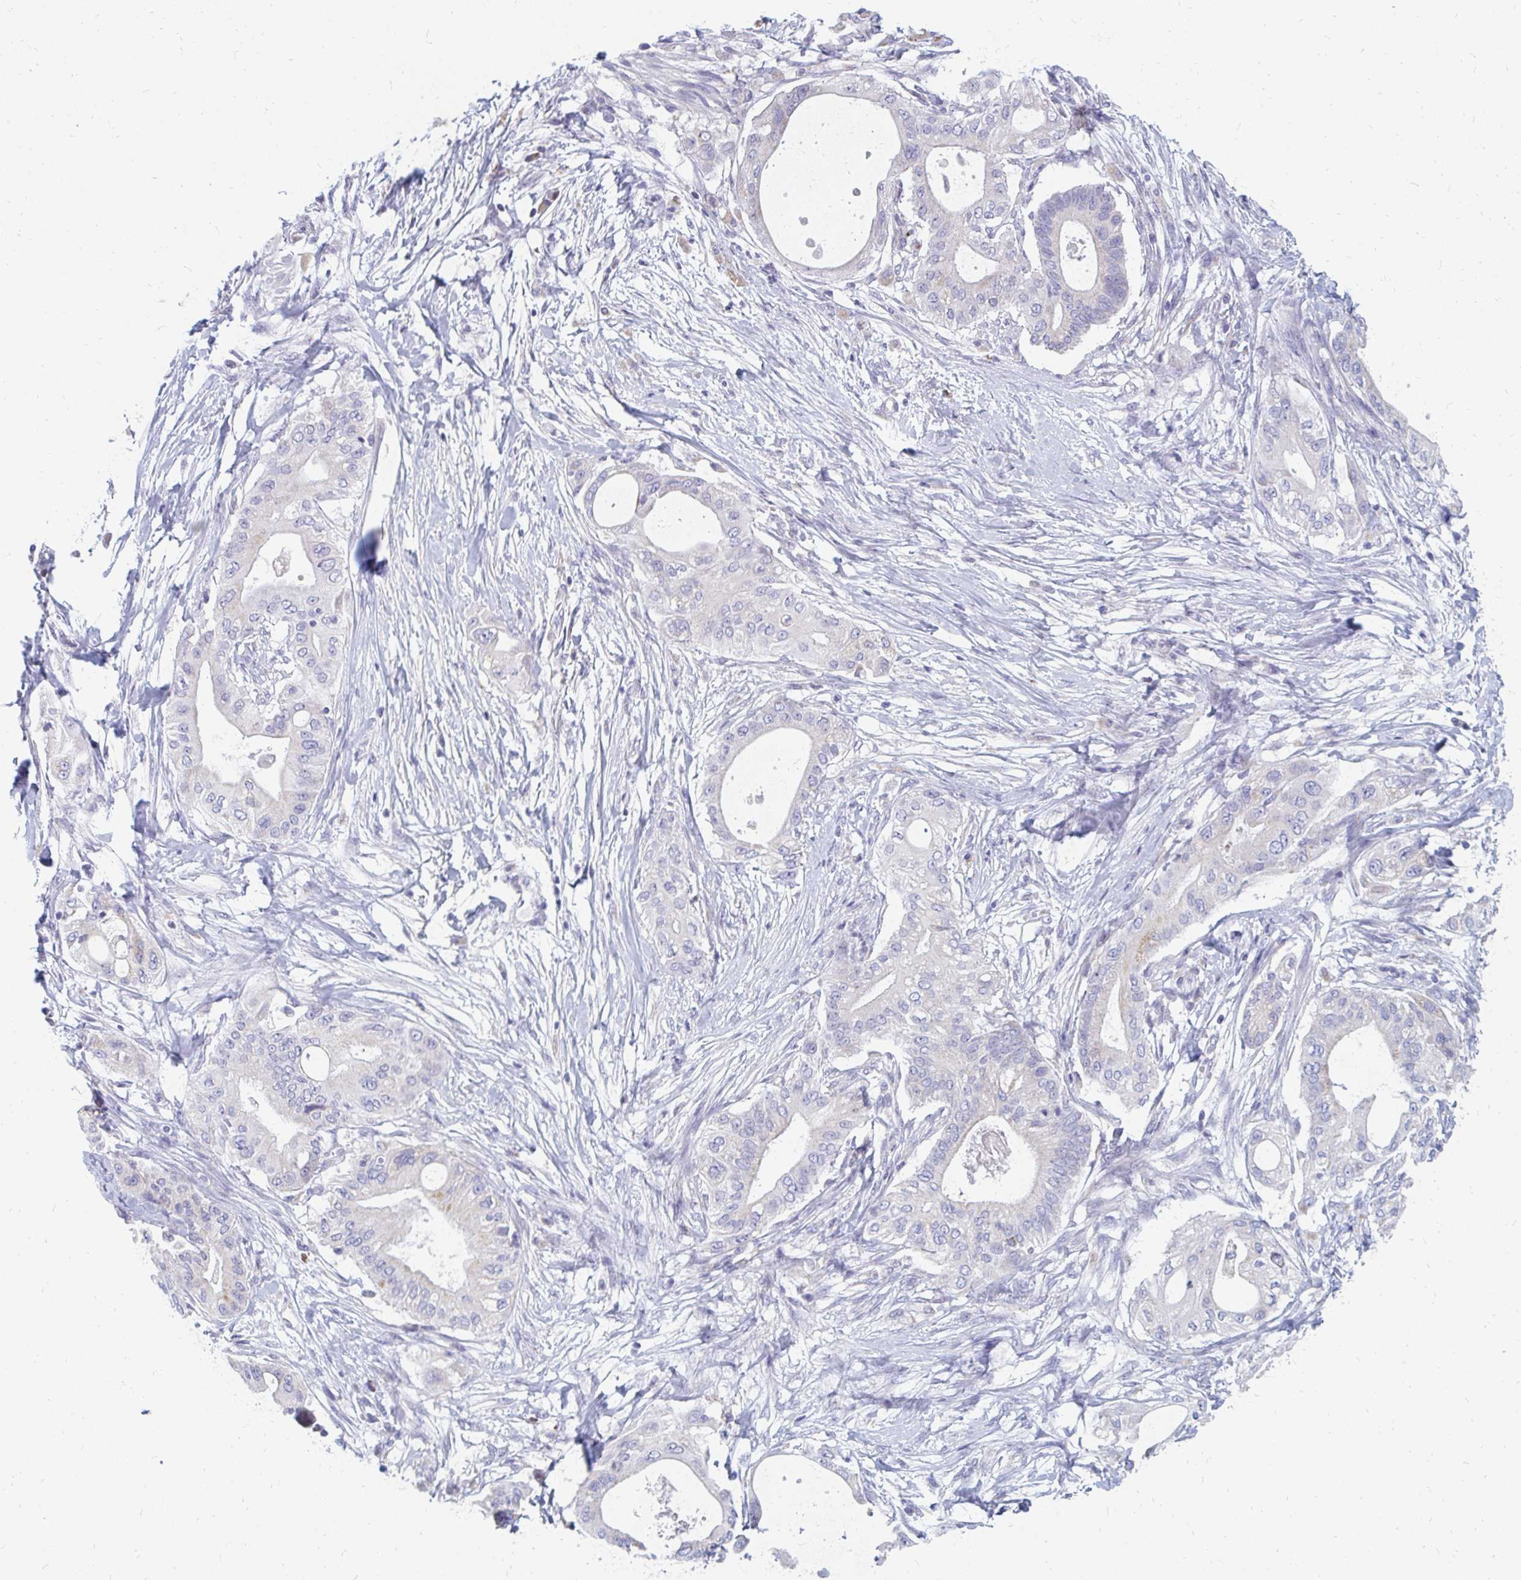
{"staining": {"intensity": "weak", "quantity": "<25%", "location": "cytoplasmic/membranous"}, "tissue": "pancreatic cancer", "cell_type": "Tumor cells", "image_type": "cancer", "snomed": [{"axis": "morphology", "description": "Adenocarcinoma, NOS"}, {"axis": "topography", "description": "Pancreas"}], "caption": "Immunohistochemical staining of pancreatic adenocarcinoma displays no significant expression in tumor cells.", "gene": "OR10V1", "patient": {"sex": "male", "age": 68}}